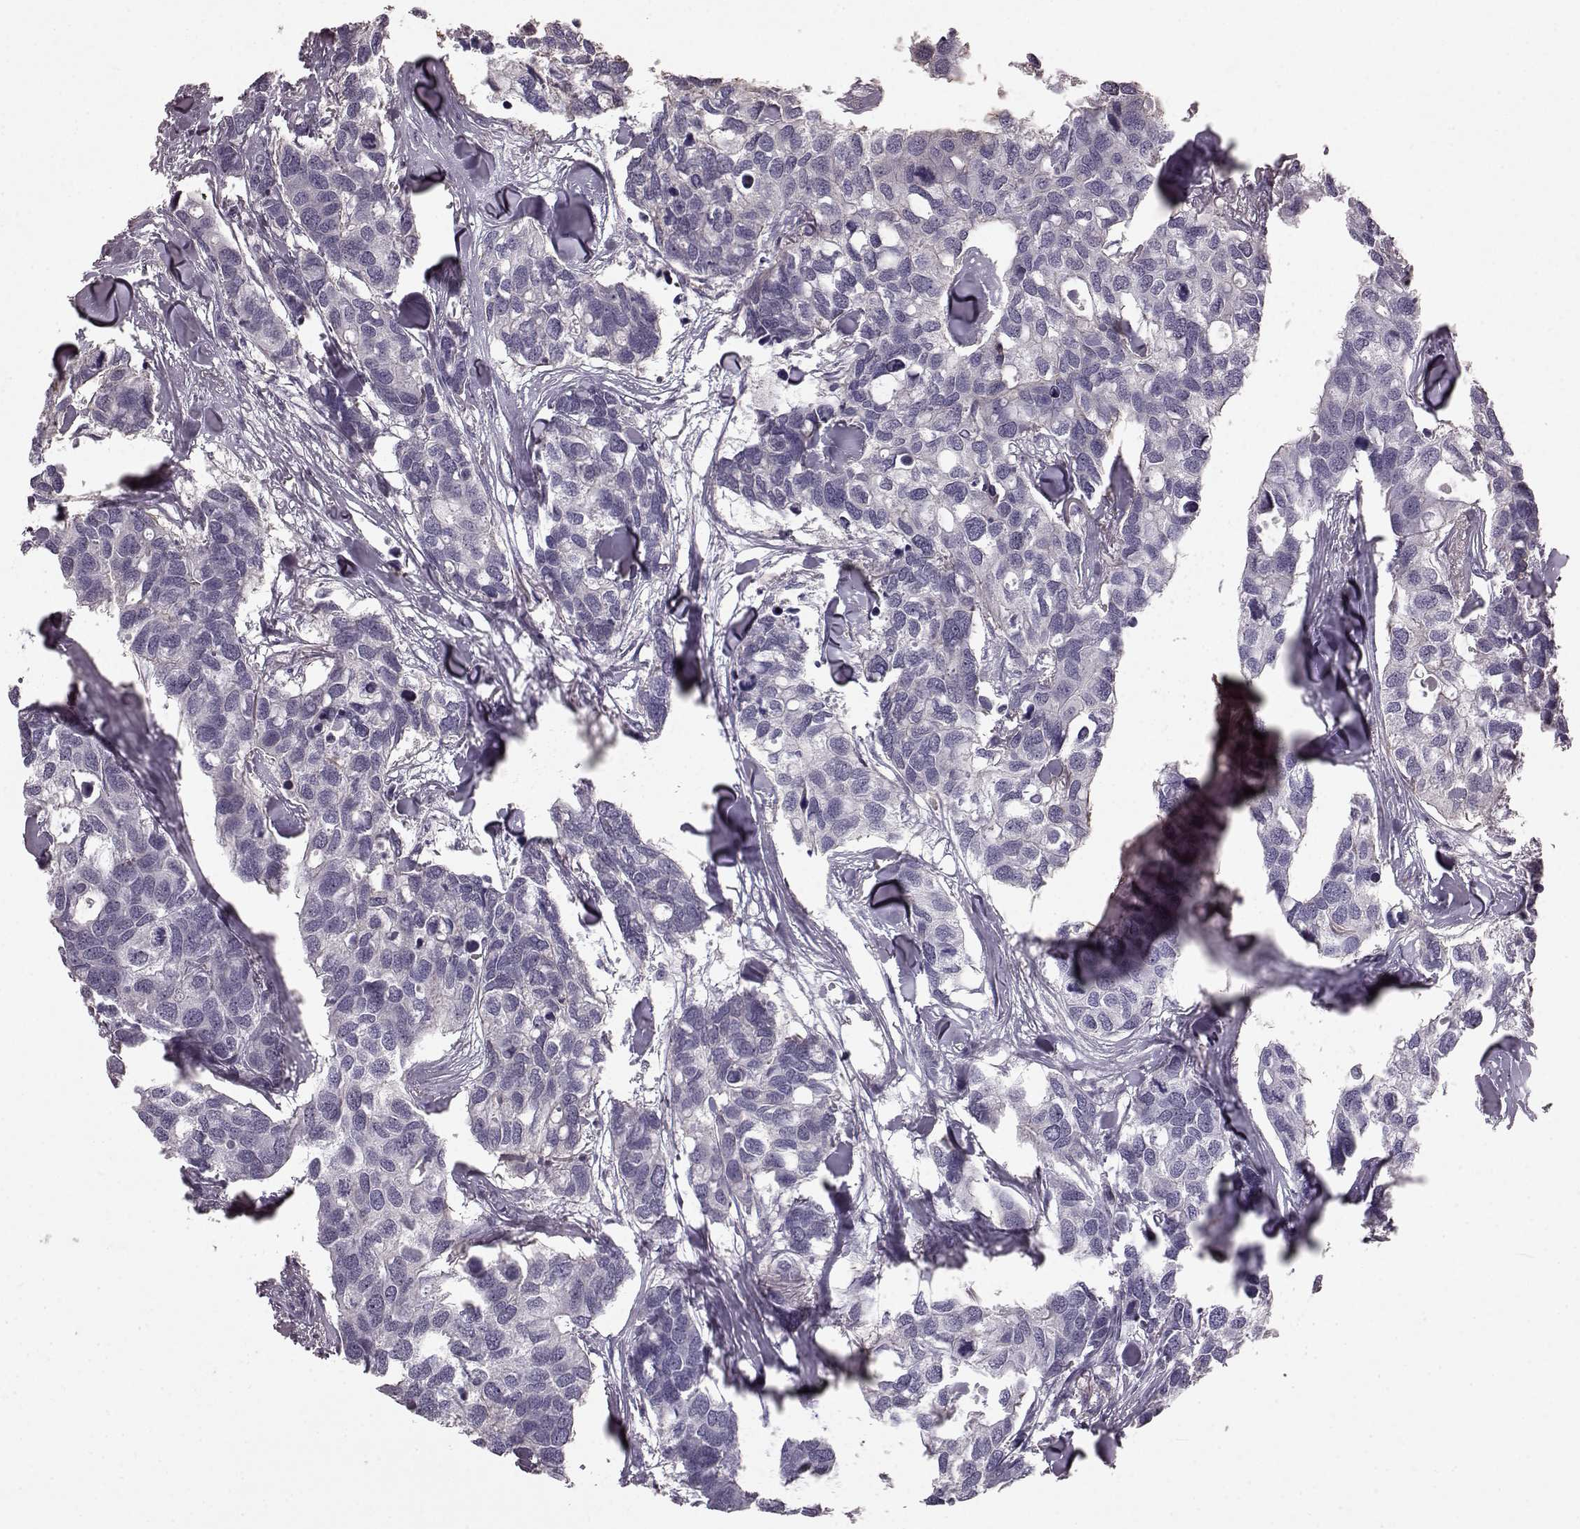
{"staining": {"intensity": "negative", "quantity": "none", "location": "none"}, "tissue": "breast cancer", "cell_type": "Tumor cells", "image_type": "cancer", "snomed": [{"axis": "morphology", "description": "Duct carcinoma"}, {"axis": "topography", "description": "Breast"}], "caption": "There is no significant staining in tumor cells of breast cancer. (Immunohistochemistry, brightfield microscopy, high magnification).", "gene": "PDCD1", "patient": {"sex": "female", "age": 83}}